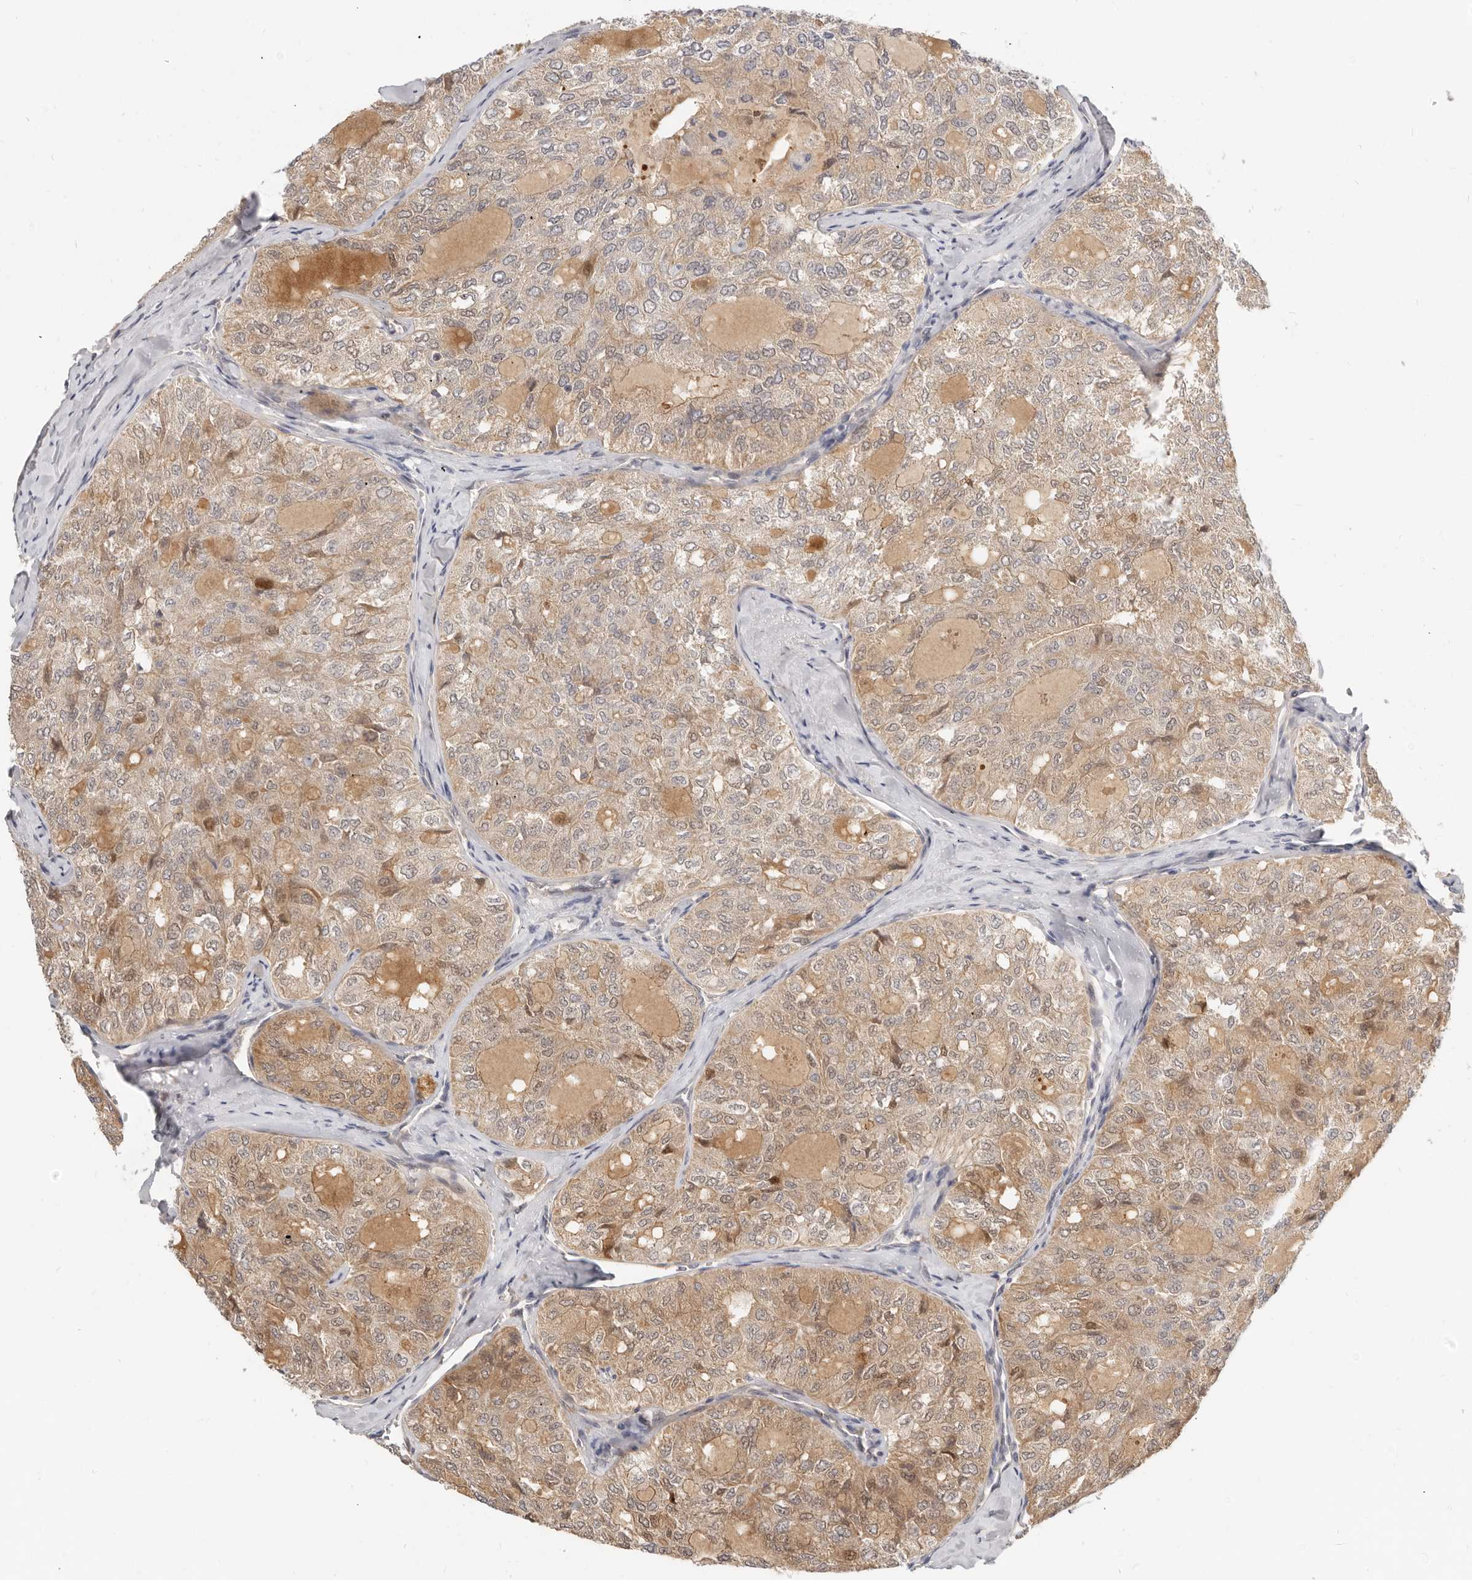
{"staining": {"intensity": "weak", "quantity": ">75%", "location": "cytoplasmic/membranous"}, "tissue": "thyroid cancer", "cell_type": "Tumor cells", "image_type": "cancer", "snomed": [{"axis": "morphology", "description": "Follicular adenoma carcinoma, NOS"}, {"axis": "topography", "description": "Thyroid gland"}], "caption": "The immunohistochemical stain highlights weak cytoplasmic/membranous expression in tumor cells of thyroid follicular adenoma carcinoma tissue. The staining was performed using DAB, with brown indicating positive protein expression. Nuclei are stained blue with hematoxylin.", "gene": "MICALL2", "patient": {"sex": "male", "age": 75}}